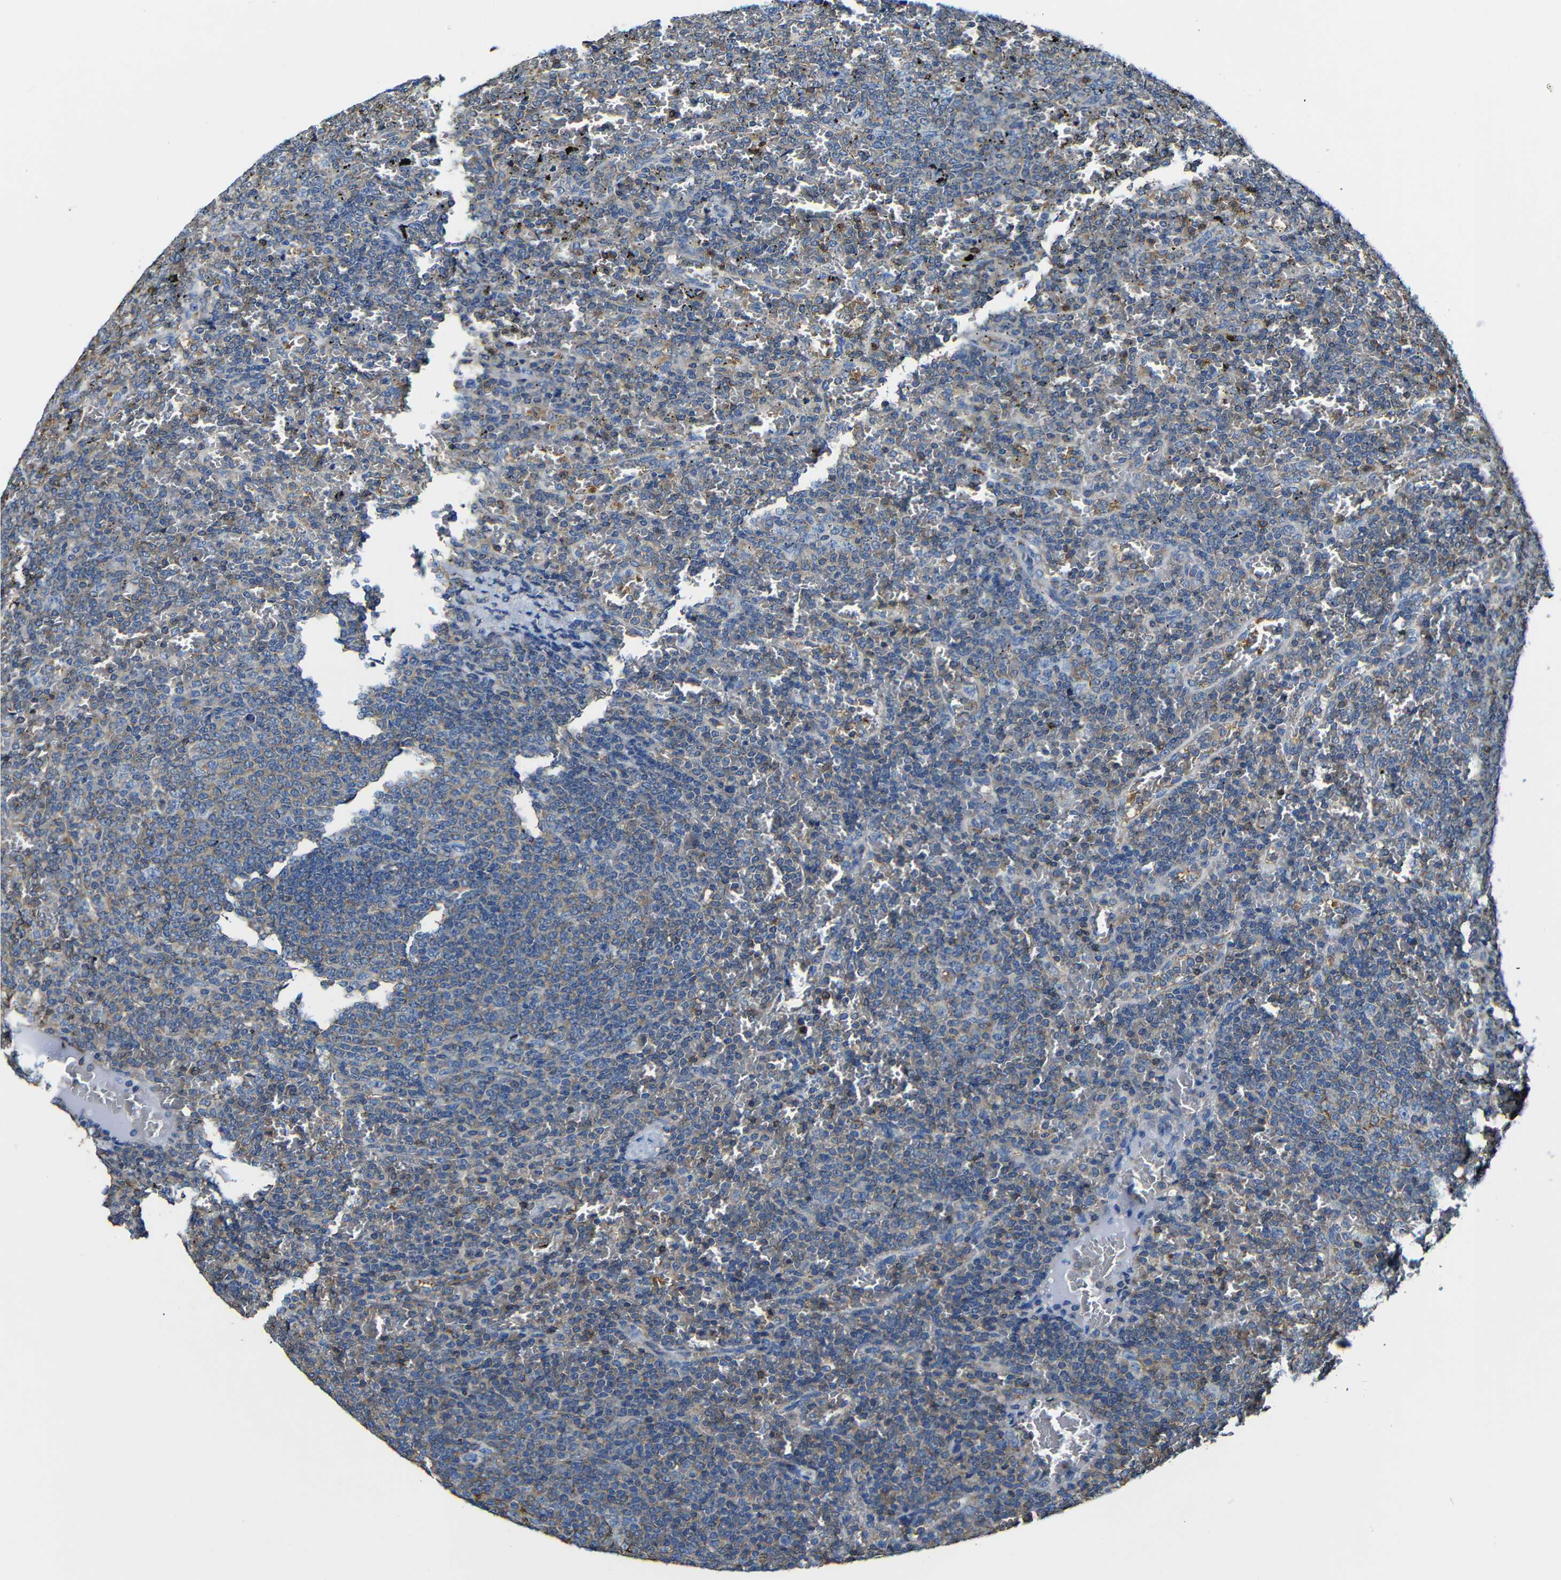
{"staining": {"intensity": "weak", "quantity": "25%-75%", "location": "cytoplasmic/membranous"}, "tissue": "lymphoma", "cell_type": "Tumor cells", "image_type": "cancer", "snomed": [{"axis": "morphology", "description": "Malignant lymphoma, non-Hodgkin's type, Low grade"}, {"axis": "topography", "description": "Spleen"}], "caption": "About 25%-75% of tumor cells in low-grade malignant lymphoma, non-Hodgkin's type reveal weak cytoplasmic/membranous protein expression as visualized by brown immunohistochemical staining.", "gene": "MSN", "patient": {"sex": "female", "age": 77}}